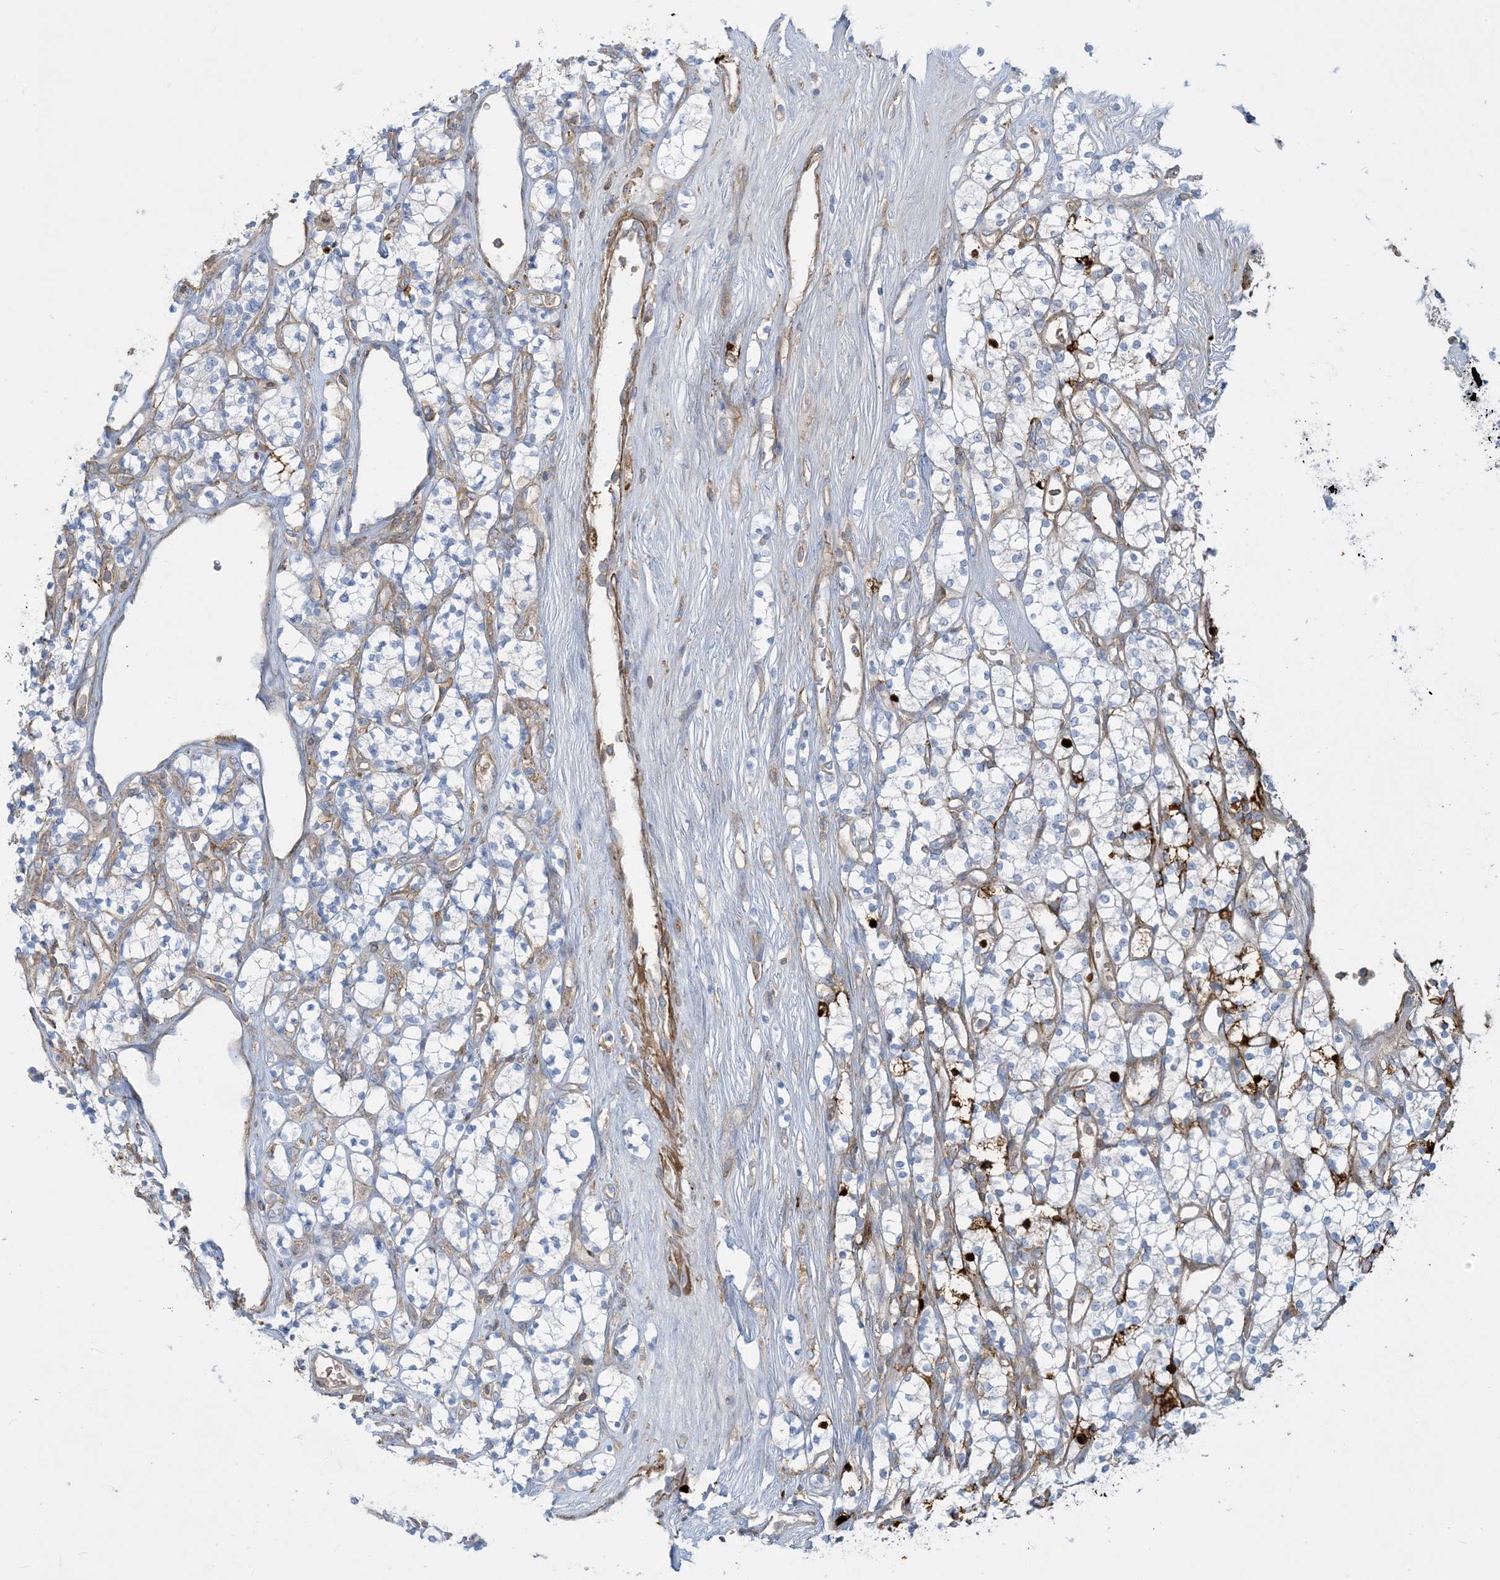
{"staining": {"intensity": "negative", "quantity": "none", "location": "none"}, "tissue": "renal cancer", "cell_type": "Tumor cells", "image_type": "cancer", "snomed": [{"axis": "morphology", "description": "Adenocarcinoma, NOS"}, {"axis": "topography", "description": "Kidney"}], "caption": "High power microscopy histopathology image of an immunohistochemistry (IHC) photomicrograph of adenocarcinoma (renal), revealing no significant staining in tumor cells.", "gene": "GTF3C2", "patient": {"sex": "male", "age": 77}}